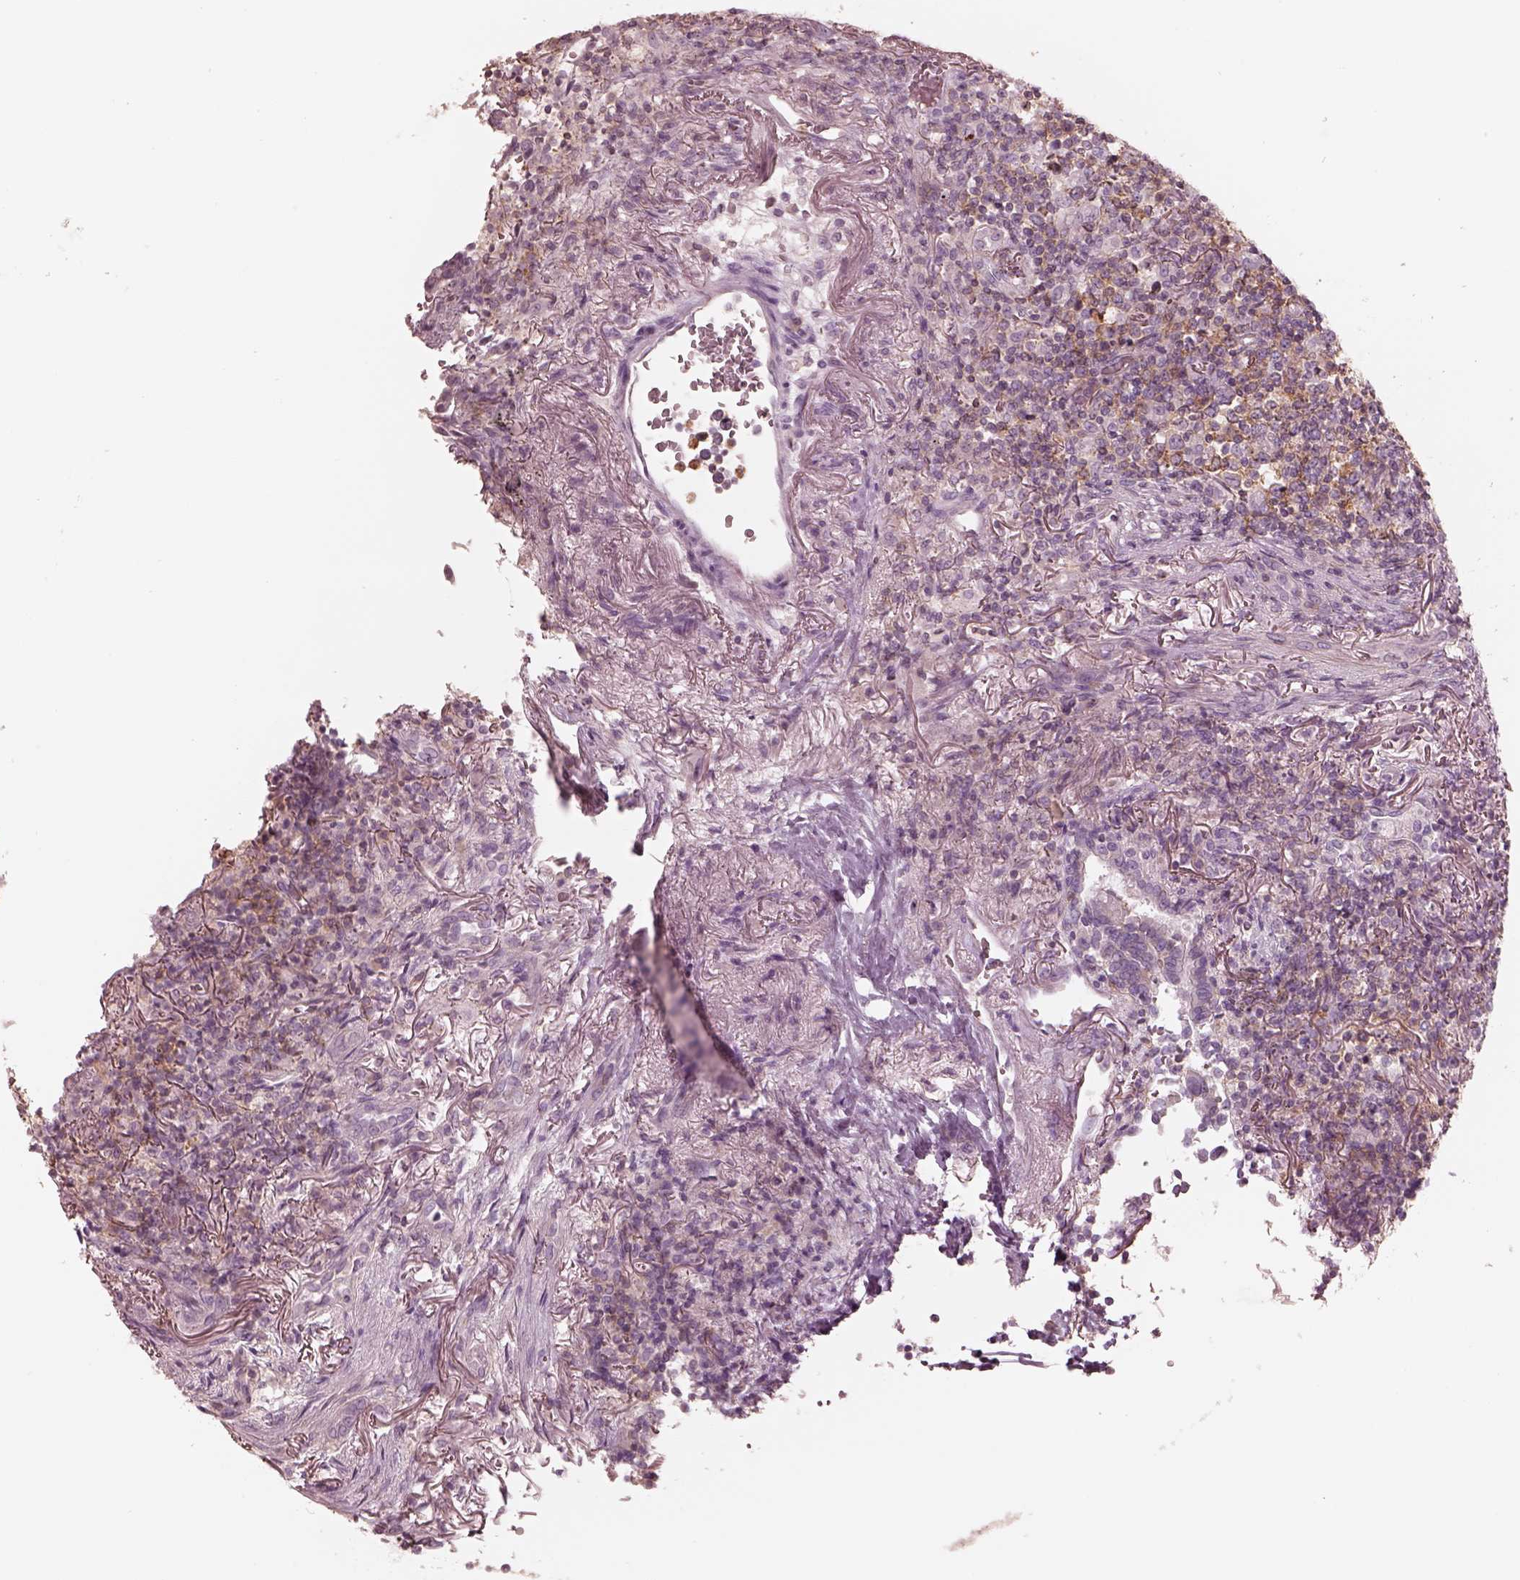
{"staining": {"intensity": "moderate", "quantity": "<25%", "location": "cytoplasmic/membranous"}, "tissue": "lymphoma", "cell_type": "Tumor cells", "image_type": "cancer", "snomed": [{"axis": "morphology", "description": "Malignant lymphoma, non-Hodgkin's type, High grade"}, {"axis": "topography", "description": "Lung"}], "caption": "IHC (DAB) staining of malignant lymphoma, non-Hodgkin's type (high-grade) displays moderate cytoplasmic/membranous protein staining in approximately <25% of tumor cells.", "gene": "GPRIN1", "patient": {"sex": "male", "age": 79}}